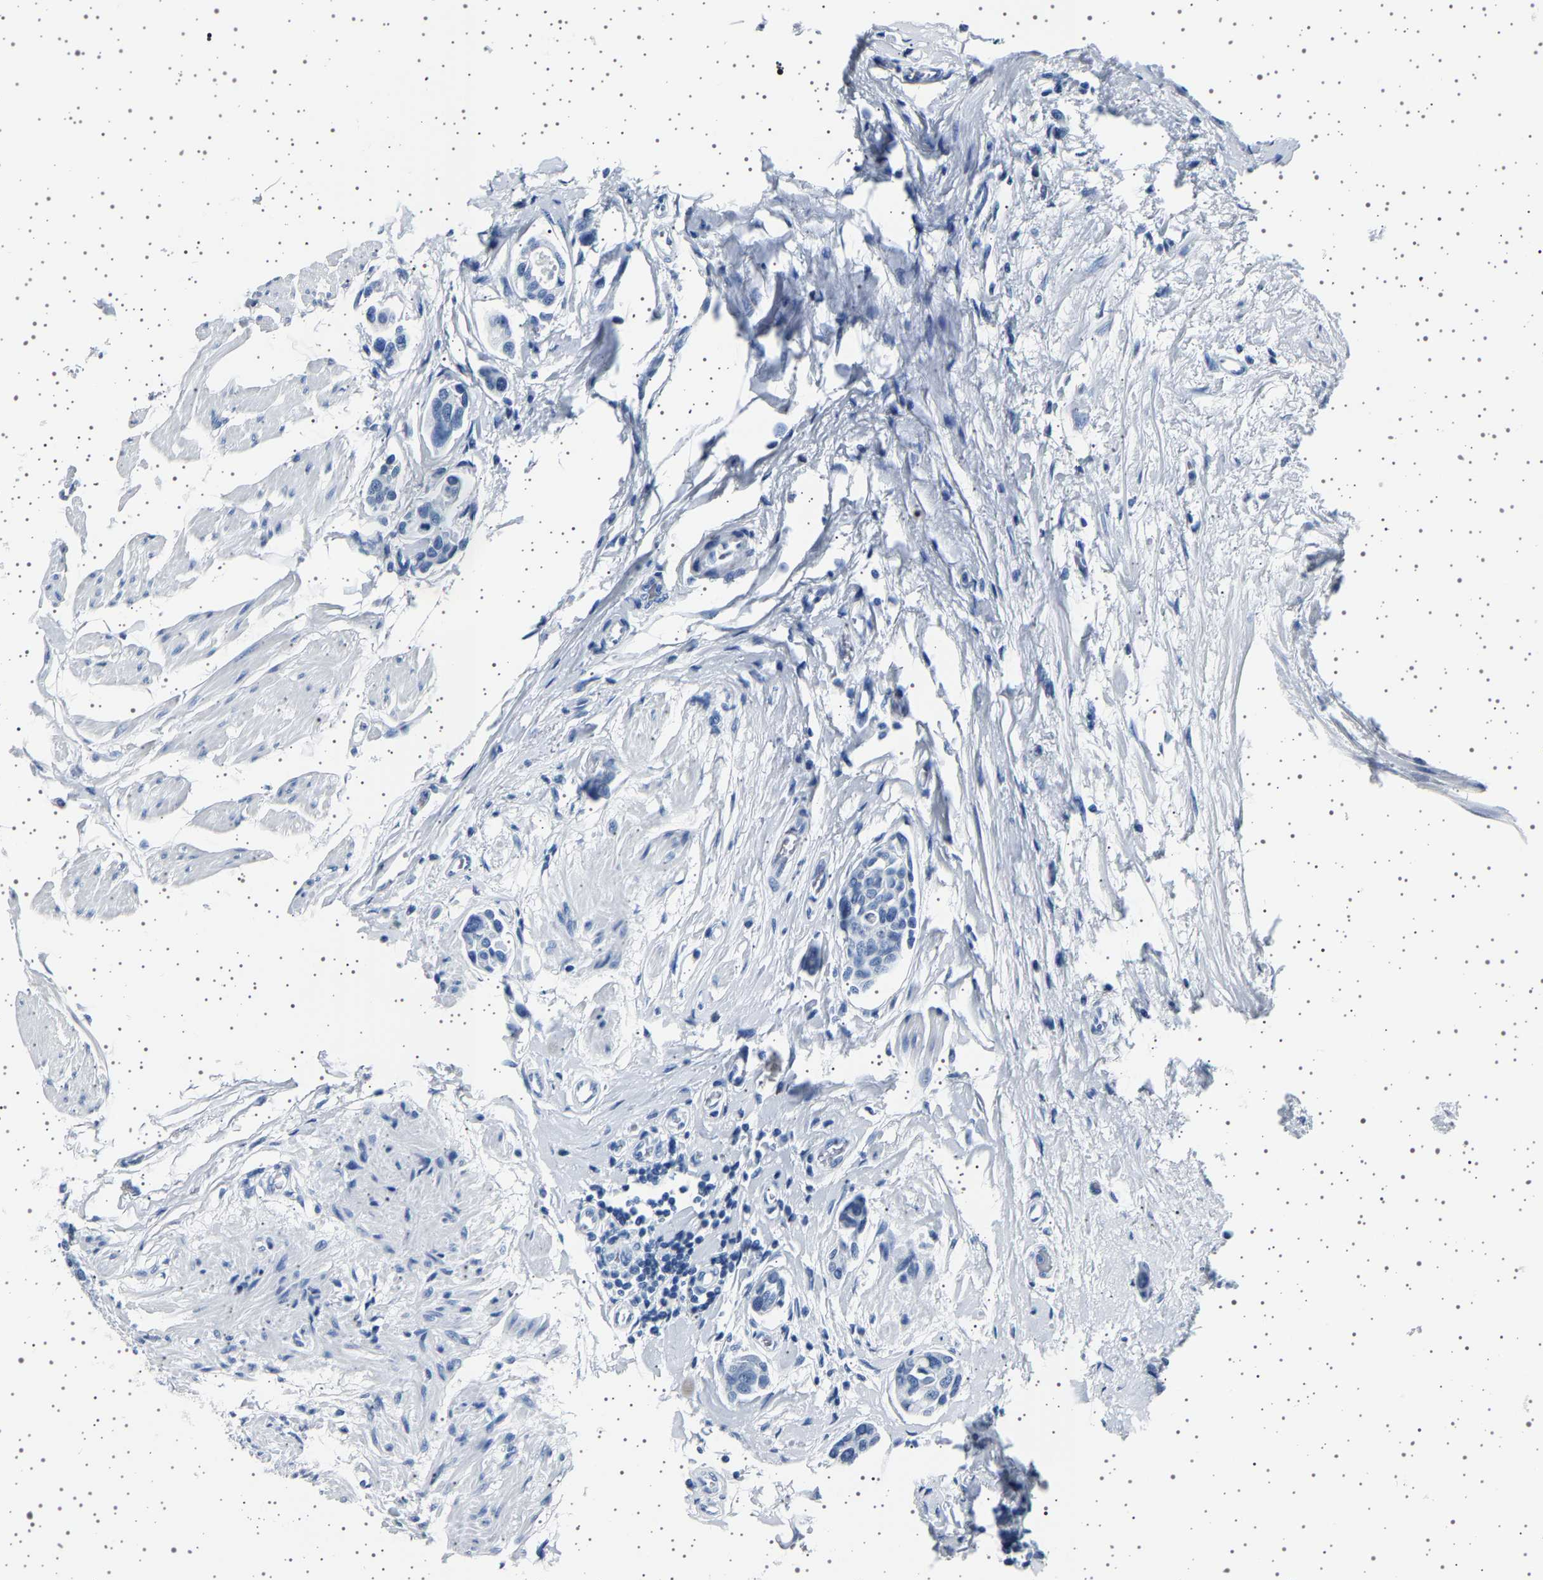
{"staining": {"intensity": "negative", "quantity": "none", "location": "none"}, "tissue": "urothelial cancer", "cell_type": "Tumor cells", "image_type": "cancer", "snomed": [{"axis": "morphology", "description": "Urothelial carcinoma, High grade"}, {"axis": "topography", "description": "Urinary bladder"}], "caption": "The IHC image has no significant expression in tumor cells of urothelial cancer tissue.", "gene": "TFF3", "patient": {"sex": "male", "age": 78}}